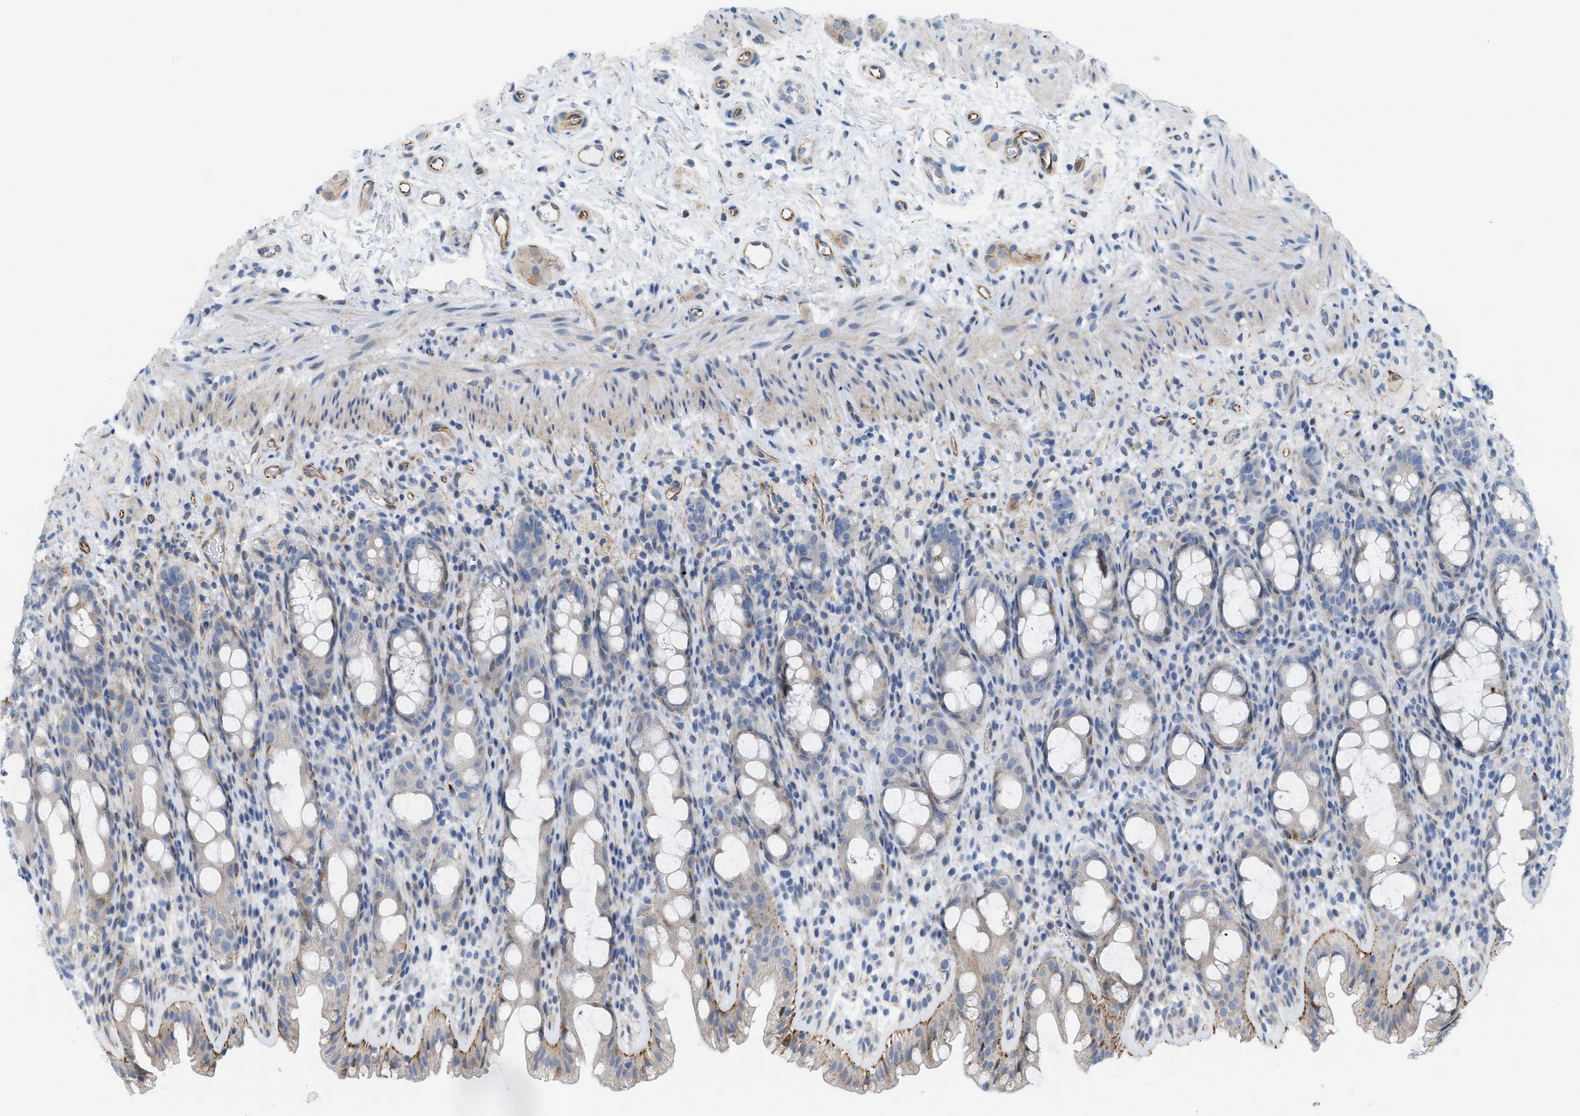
{"staining": {"intensity": "moderate", "quantity": "<25%", "location": "cytoplasmic/membranous"}, "tissue": "rectum", "cell_type": "Glandular cells", "image_type": "normal", "snomed": [{"axis": "morphology", "description": "Normal tissue, NOS"}, {"axis": "topography", "description": "Rectum"}], "caption": "There is low levels of moderate cytoplasmic/membranous positivity in glandular cells of normal rectum, as demonstrated by immunohistochemical staining (brown color).", "gene": "SLC12A1", "patient": {"sex": "male", "age": 44}}